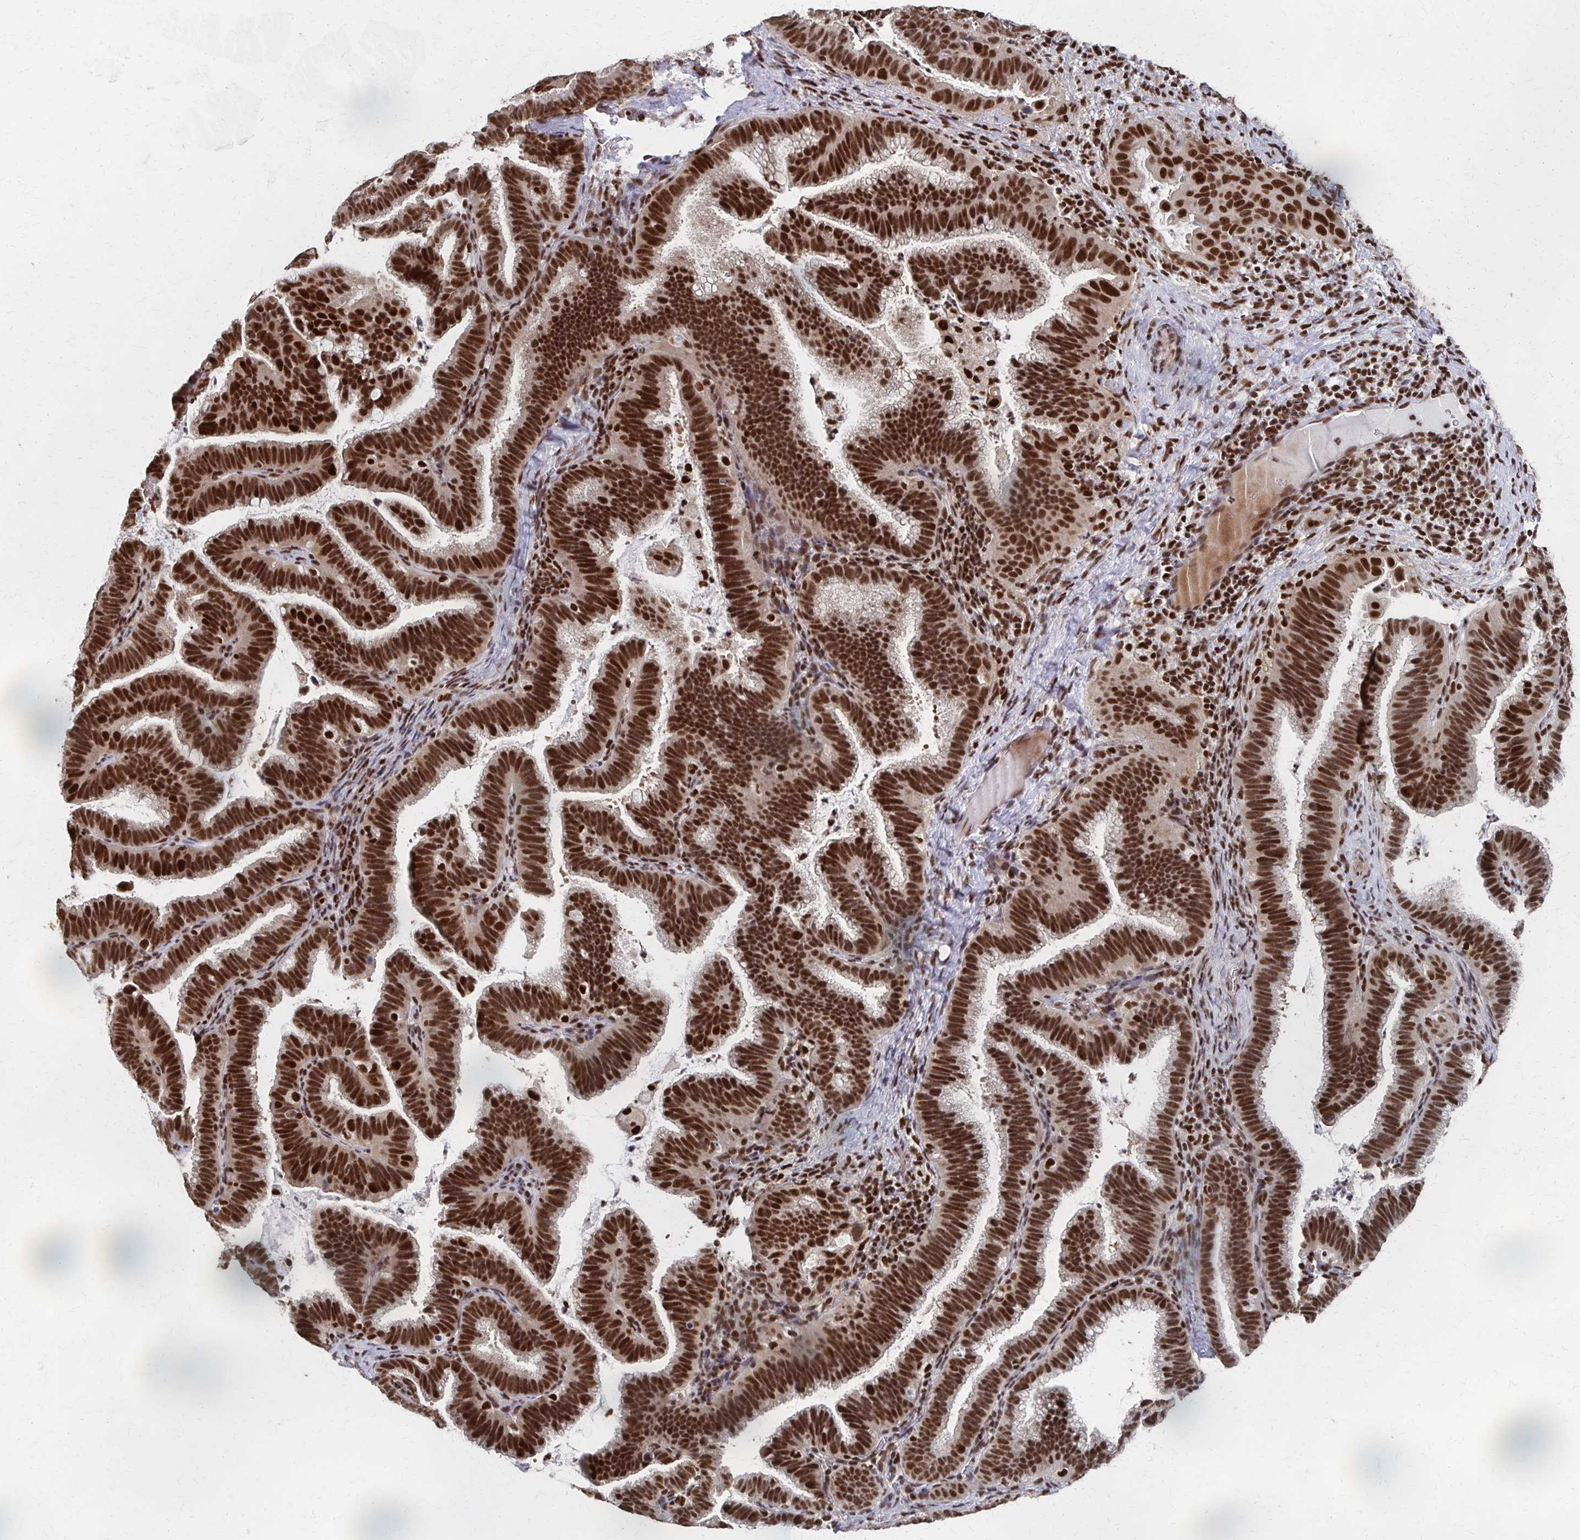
{"staining": {"intensity": "strong", "quantity": ">75%", "location": "nuclear"}, "tissue": "cervical cancer", "cell_type": "Tumor cells", "image_type": "cancer", "snomed": [{"axis": "morphology", "description": "Adenocarcinoma, NOS"}, {"axis": "topography", "description": "Cervix"}], "caption": "Tumor cells display strong nuclear staining in approximately >75% of cells in cervical cancer (adenocarcinoma). Using DAB (brown) and hematoxylin (blue) stains, captured at high magnification using brightfield microscopy.", "gene": "GTF2B", "patient": {"sex": "female", "age": 61}}